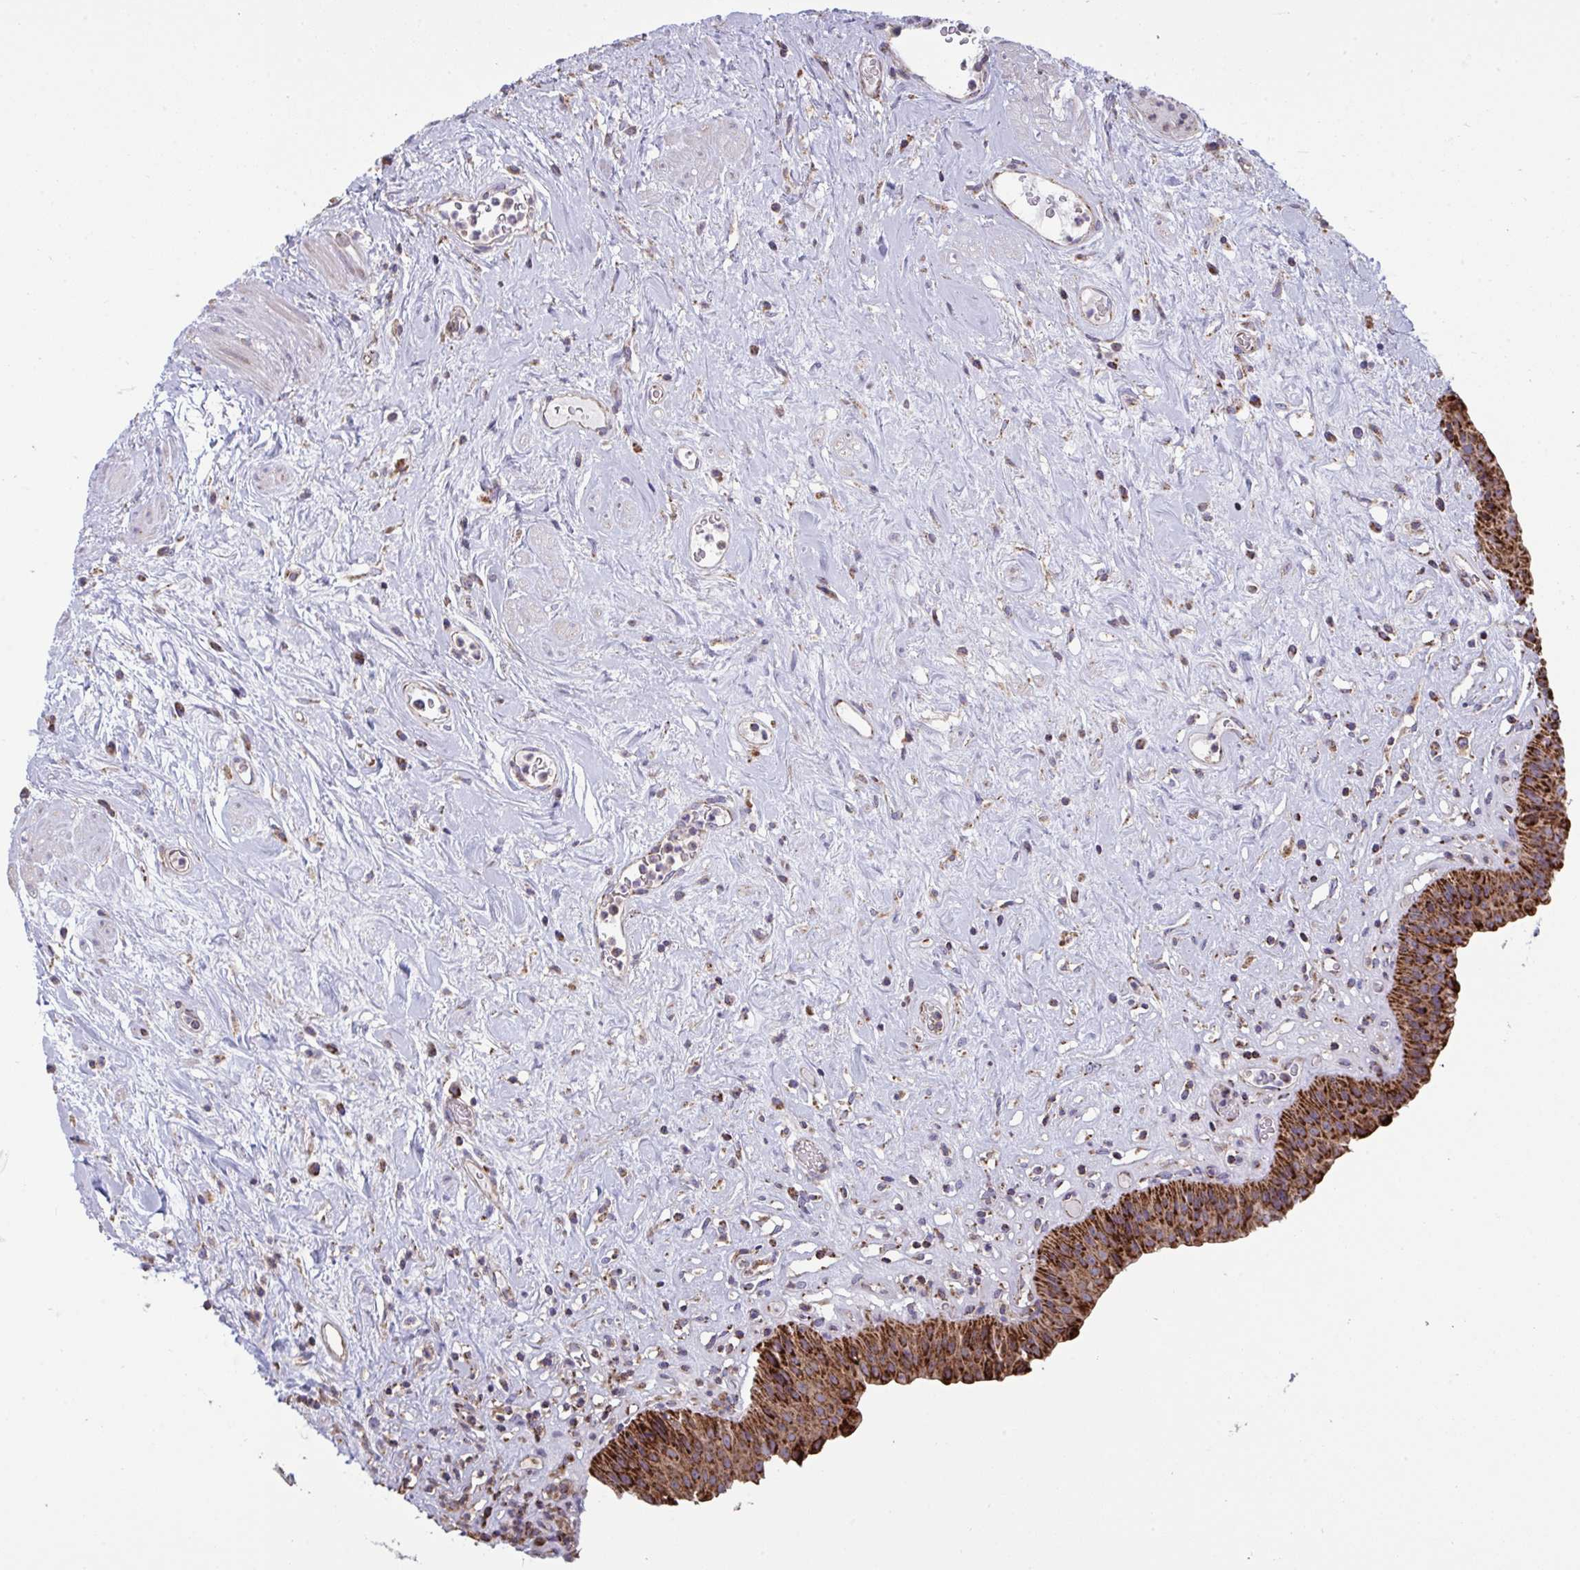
{"staining": {"intensity": "strong", "quantity": "25%-75%", "location": "cytoplasmic/membranous"}, "tissue": "urinary bladder", "cell_type": "Urothelial cells", "image_type": "normal", "snomed": [{"axis": "morphology", "description": "Normal tissue, NOS"}, {"axis": "topography", "description": "Urinary bladder"}], "caption": "Unremarkable urinary bladder demonstrates strong cytoplasmic/membranous staining in approximately 25%-75% of urothelial cells.", "gene": "MICOS10", "patient": {"sex": "female", "age": 56}}